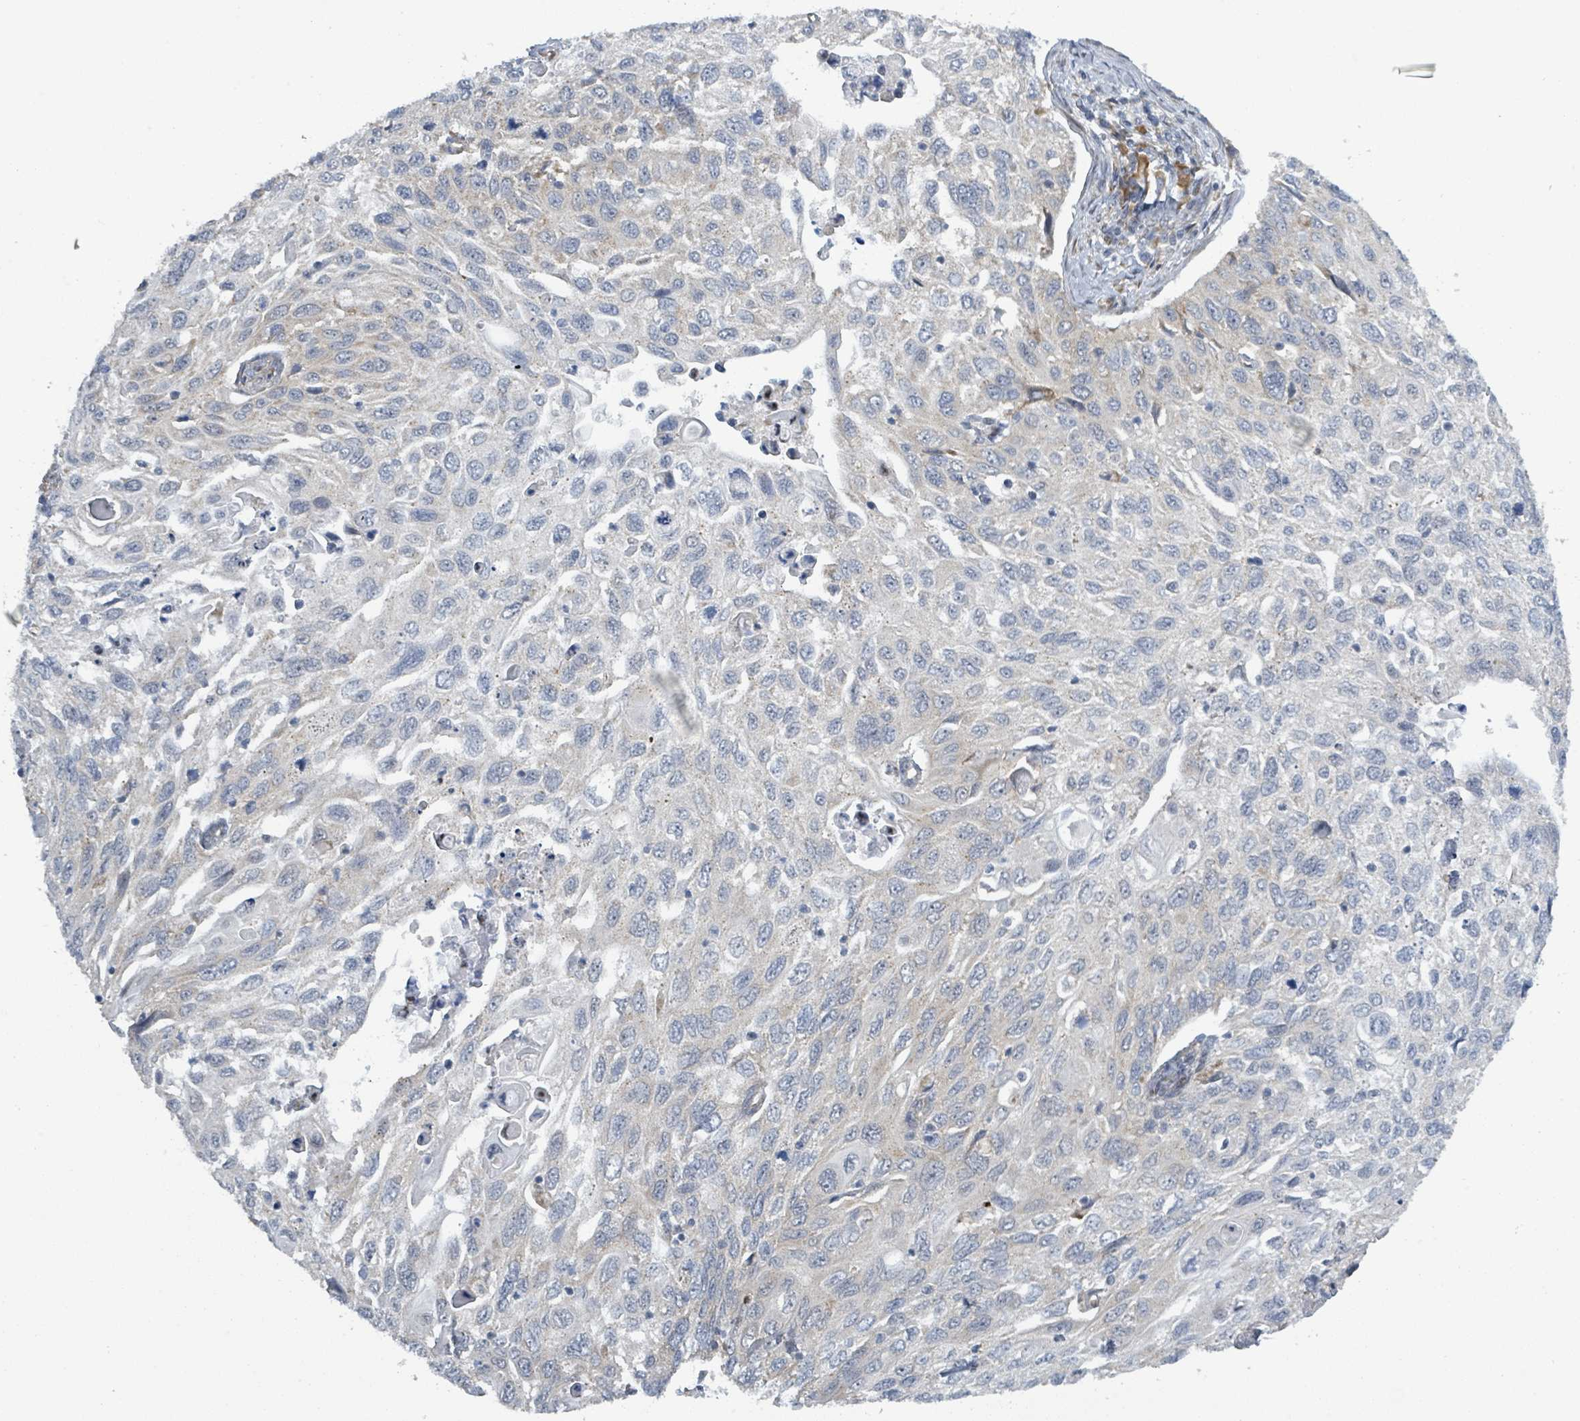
{"staining": {"intensity": "negative", "quantity": "none", "location": "none"}, "tissue": "cervical cancer", "cell_type": "Tumor cells", "image_type": "cancer", "snomed": [{"axis": "morphology", "description": "Squamous cell carcinoma, NOS"}, {"axis": "topography", "description": "Cervix"}], "caption": "A histopathology image of human cervical cancer (squamous cell carcinoma) is negative for staining in tumor cells. Nuclei are stained in blue.", "gene": "RPL32", "patient": {"sex": "female", "age": 70}}